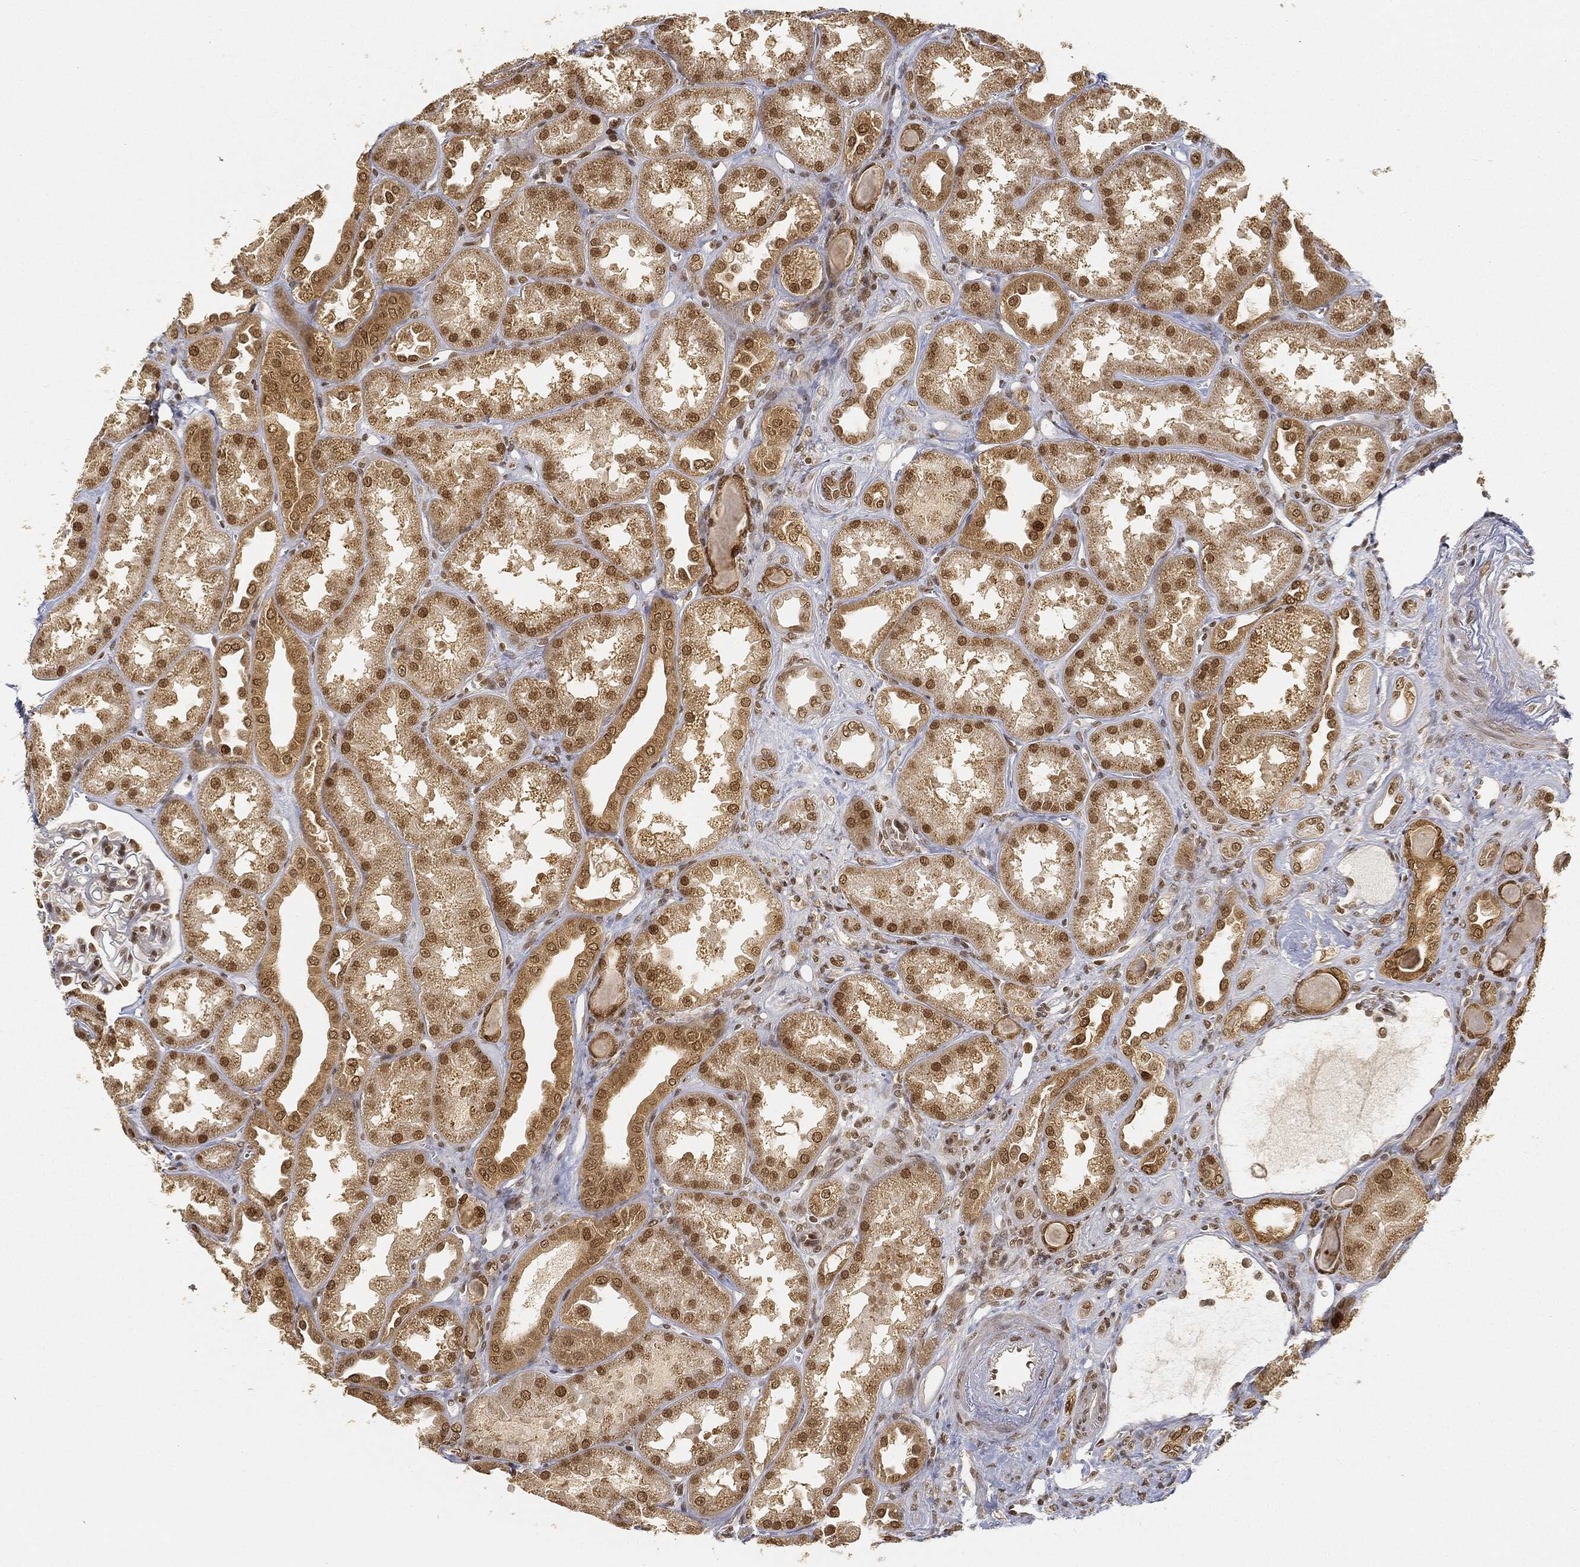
{"staining": {"intensity": "moderate", "quantity": ">75%", "location": "nuclear"}, "tissue": "kidney", "cell_type": "Cells in glomeruli", "image_type": "normal", "snomed": [{"axis": "morphology", "description": "Normal tissue, NOS"}, {"axis": "topography", "description": "Kidney"}], "caption": "Immunohistochemistry photomicrograph of normal human kidney stained for a protein (brown), which exhibits medium levels of moderate nuclear expression in about >75% of cells in glomeruli.", "gene": "CIB1", "patient": {"sex": "male", "age": 61}}